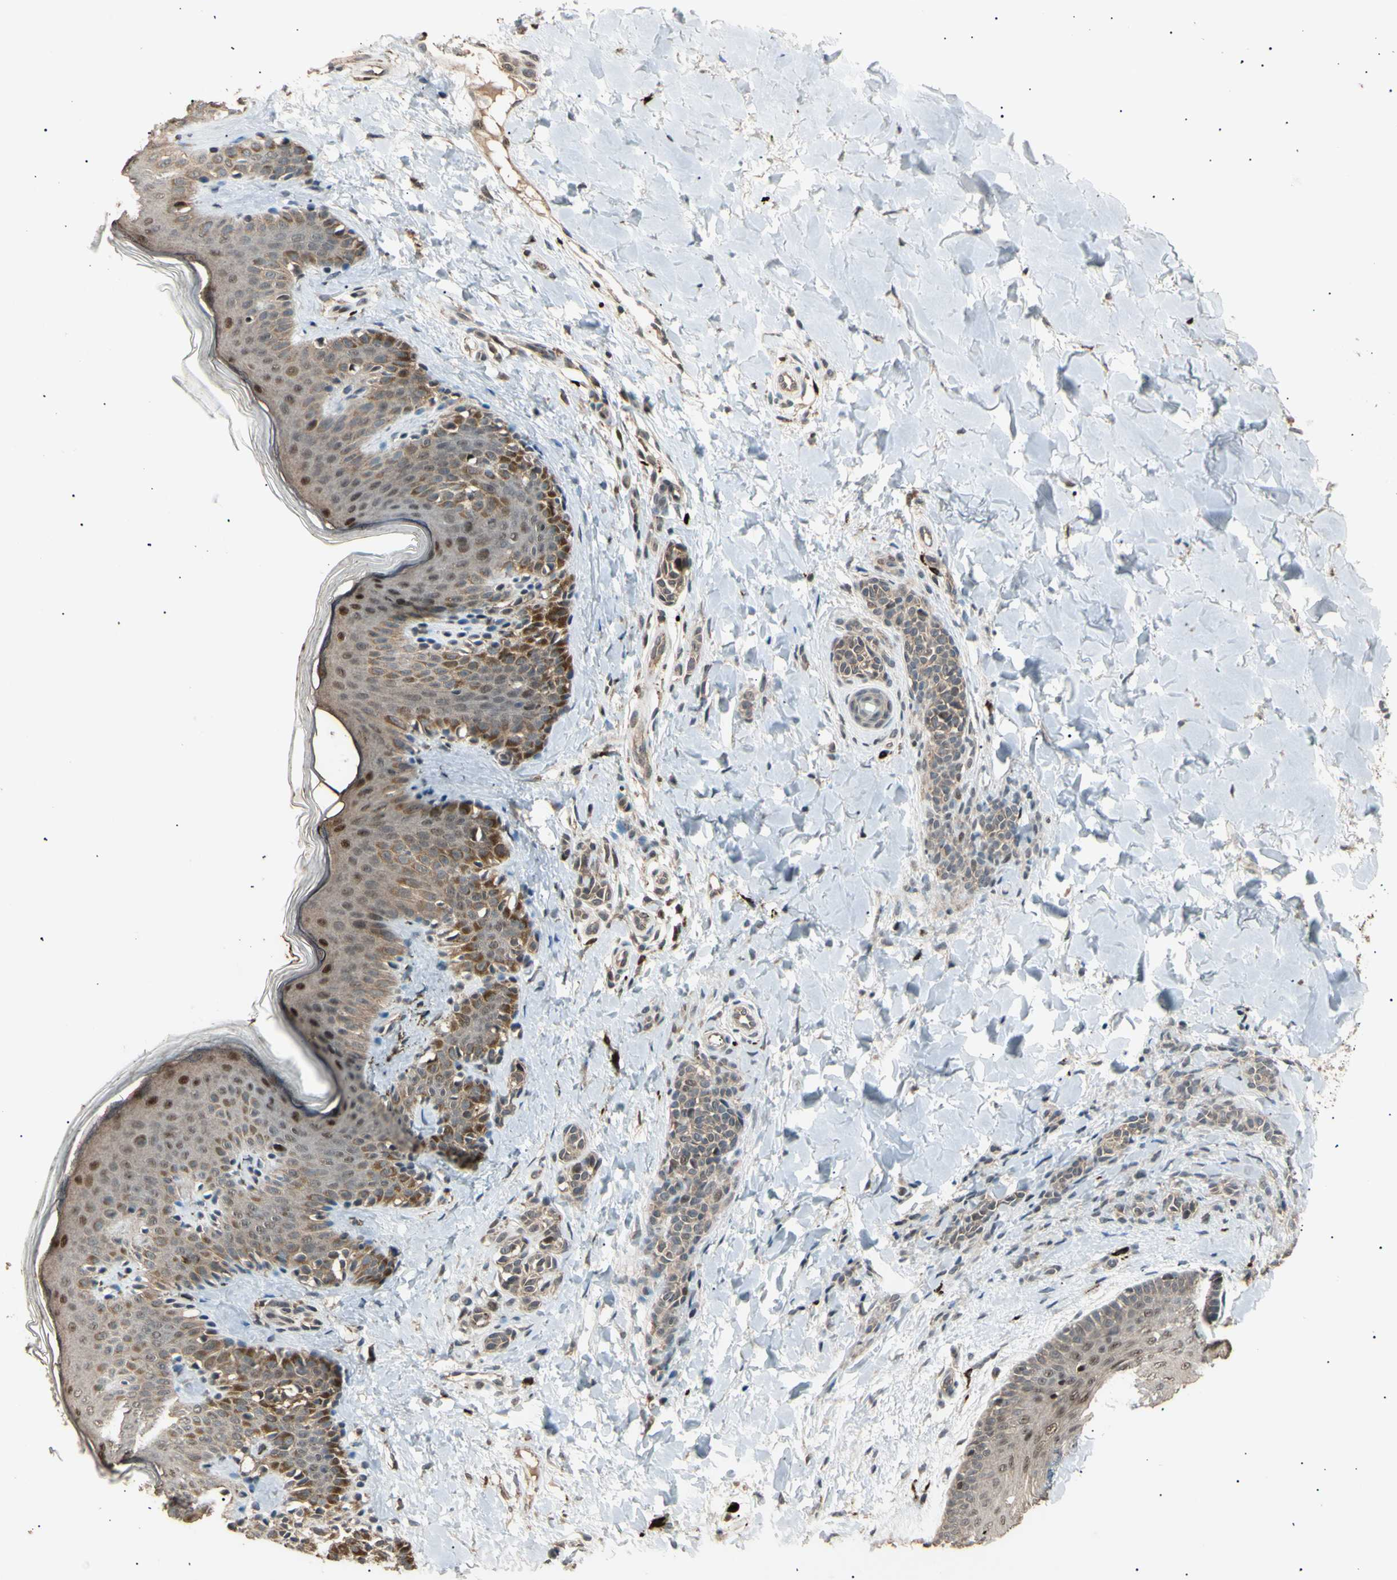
{"staining": {"intensity": "moderate", "quantity": ">75%", "location": "cytoplasmic/membranous,nuclear"}, "tissue": "skin", "cell_type": "Fibroblasts", "image_type": "normal", "snomed": [{"axis": "morphology", "description": "Normal tissue, NOS"}, {"axis": "topography", "description": "Skin"}], "caption": "Protein analysis of normal skin reveals moderate cytoplasmic/membranous,nuclear staining in approximately >75% of fibroblasts.", "gene": "NUAK2", "patient": {"sex": "male", "age": 16}}